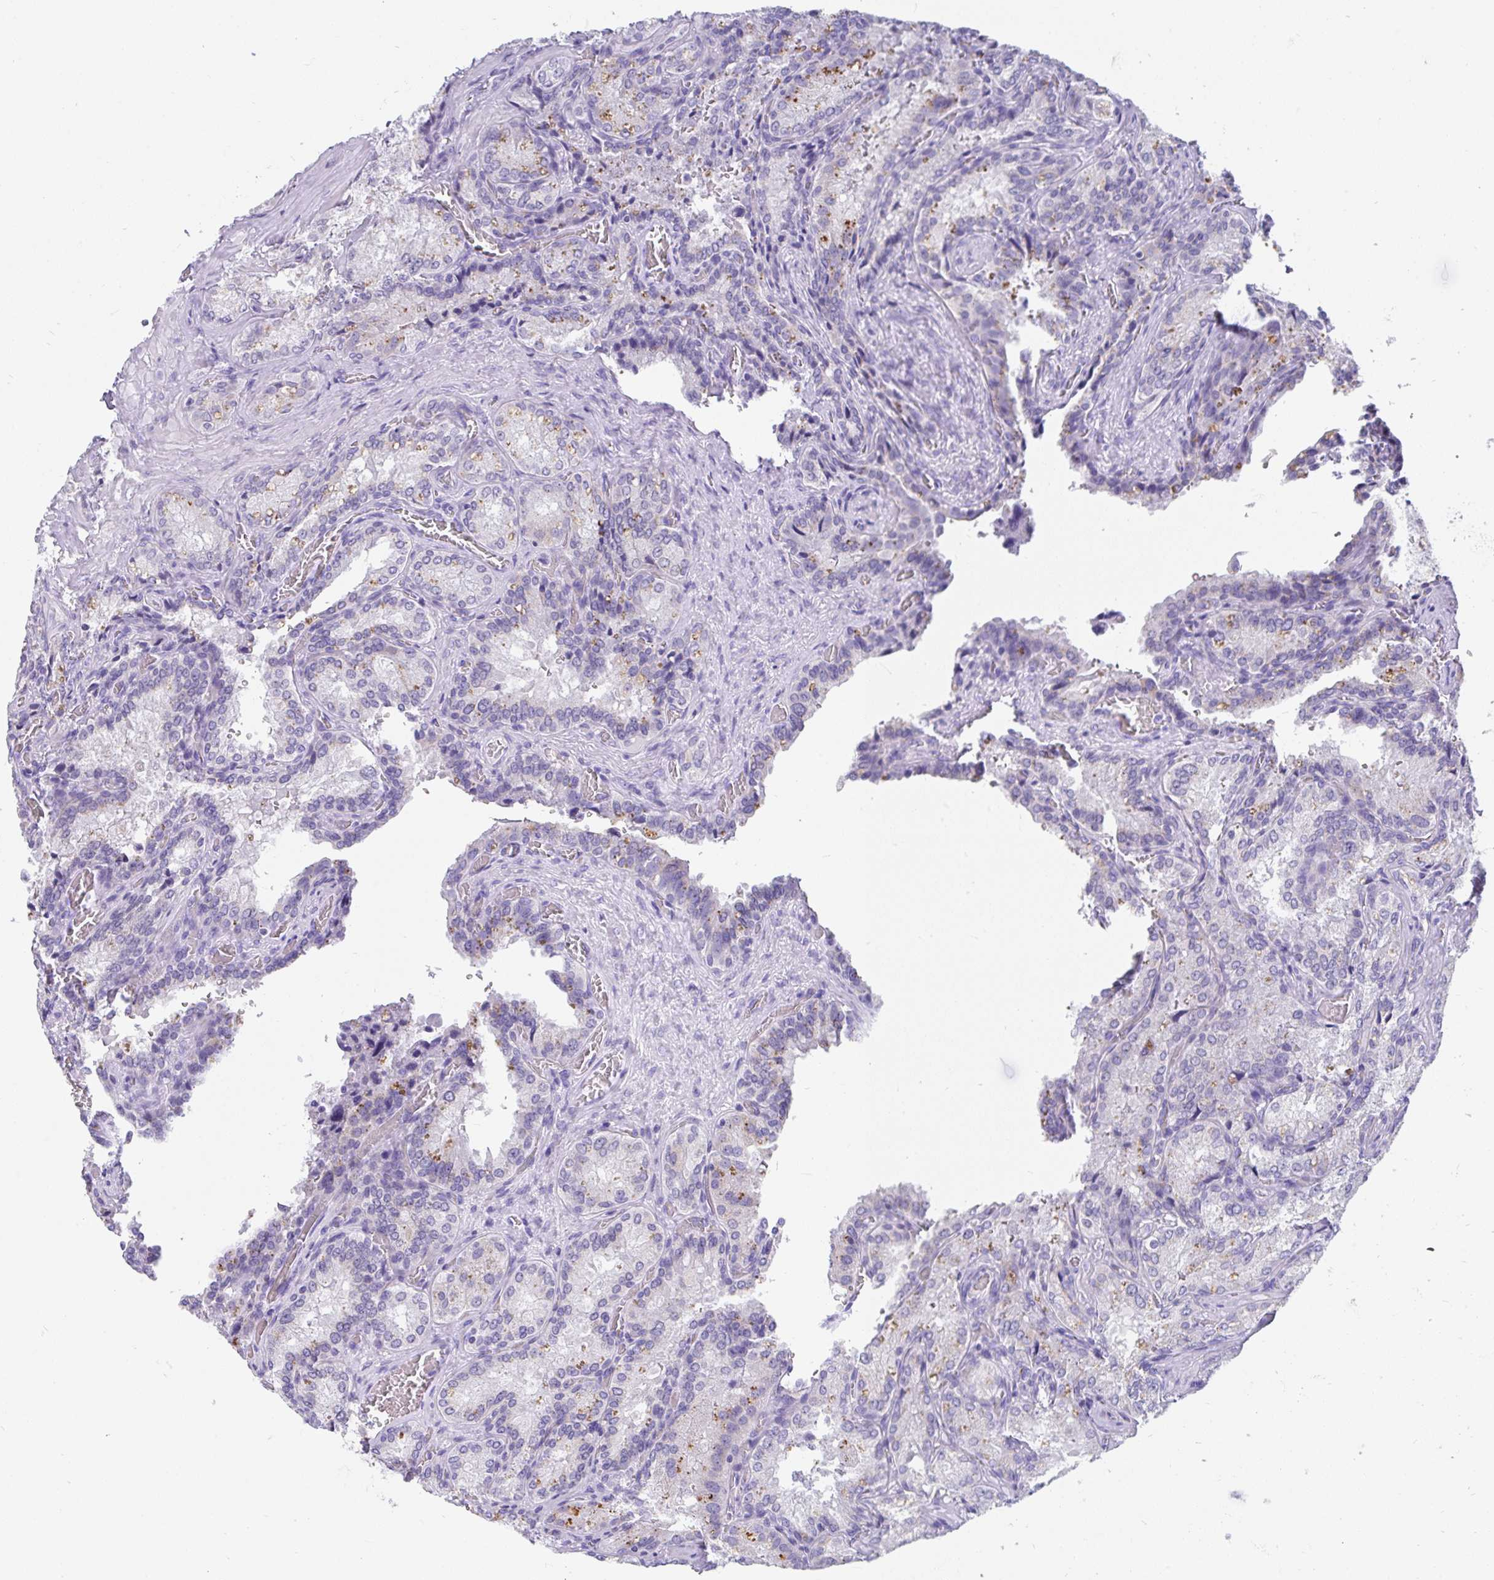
{"staining": {"intensity": "moderate", "quantity": "<25%", "location": "cytoplasmic/membranous"}, "tissue": "seminal vesicle", "cell_type": "Glandular cells", "image_type": "normal", "snomed": [{"axis": "morphology", "description": "Normal tissue, NOS"}, {"axis": "topography", "description": "Seminal veicle"}], "caption": "Immunohistochemical staining of unremarkable human seminal vesicle demonstrates moderate cytoplasmic/membranous protein expression in approximately <25% of glandular cells.", "gene": "INTS5", "patient": {"sex": "male", "age": 47}}